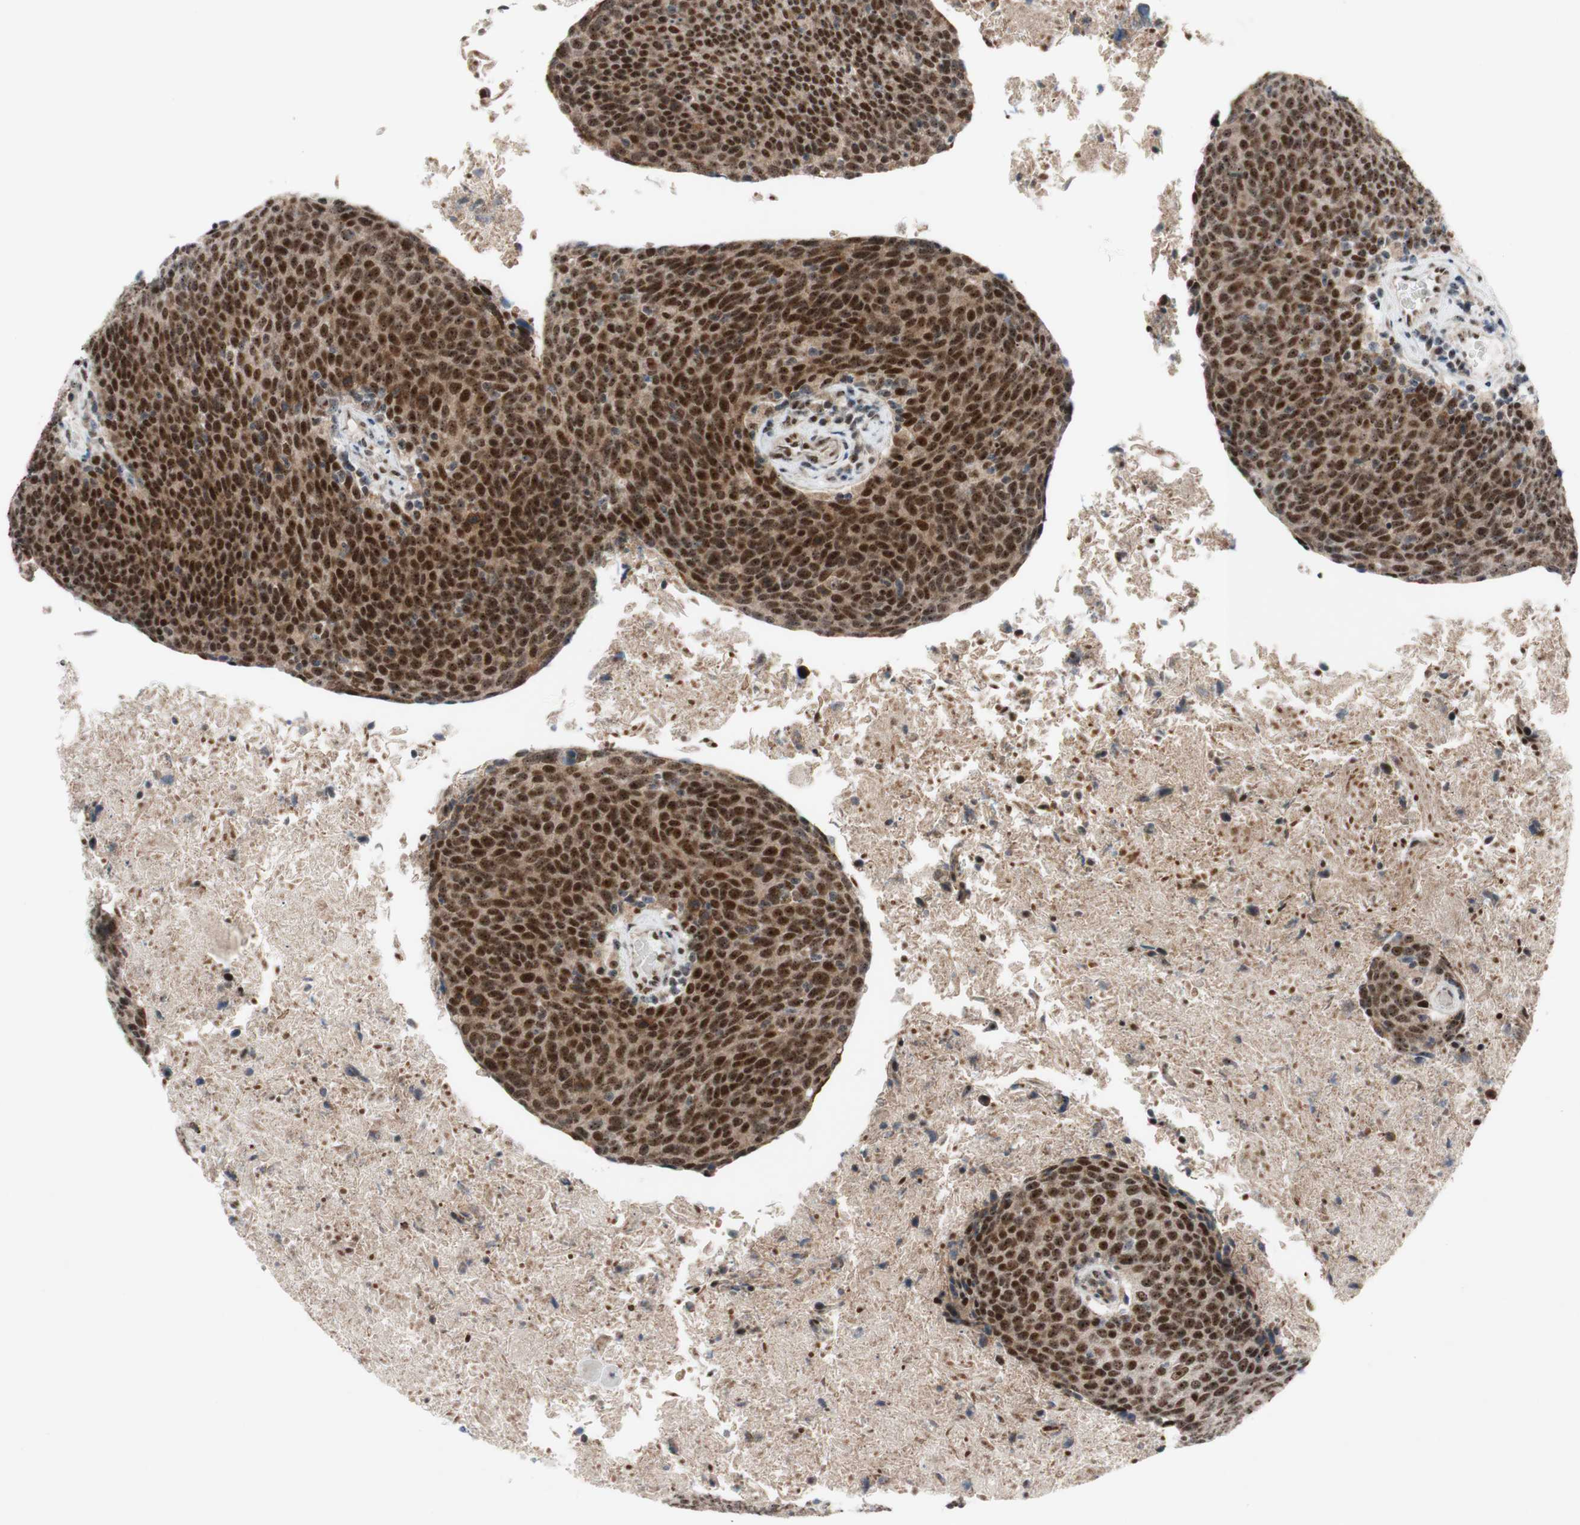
{"staining": {"intensity": "strong", "quantity": ">75%", "location": "nuclear"}, "tissue": "head and neck cancer", "cell_type": "Tumor cells", "image_type": "cancer", "snomed": [{"axis": "morphology", "description": "Squamous cell carcinoma, NOS"}, {"axis": "morphology", "description": "Squamous cell carcinoma, metastatic, NOS"}, {"axis": "topography", "description": "Lymph node"}, {"axis": "topography", "description": "Head-Neck"}], "caption": "DAB immunohistochemical staining of head and neck cancer exhibits strong nuclear protein staining in approximately >75% of tumor cells. (brown staining indicates protein expression, while blue staining denotes nuclei).", "gene": "POLR1A", "patient": {"sex": "male", "age": 62}}